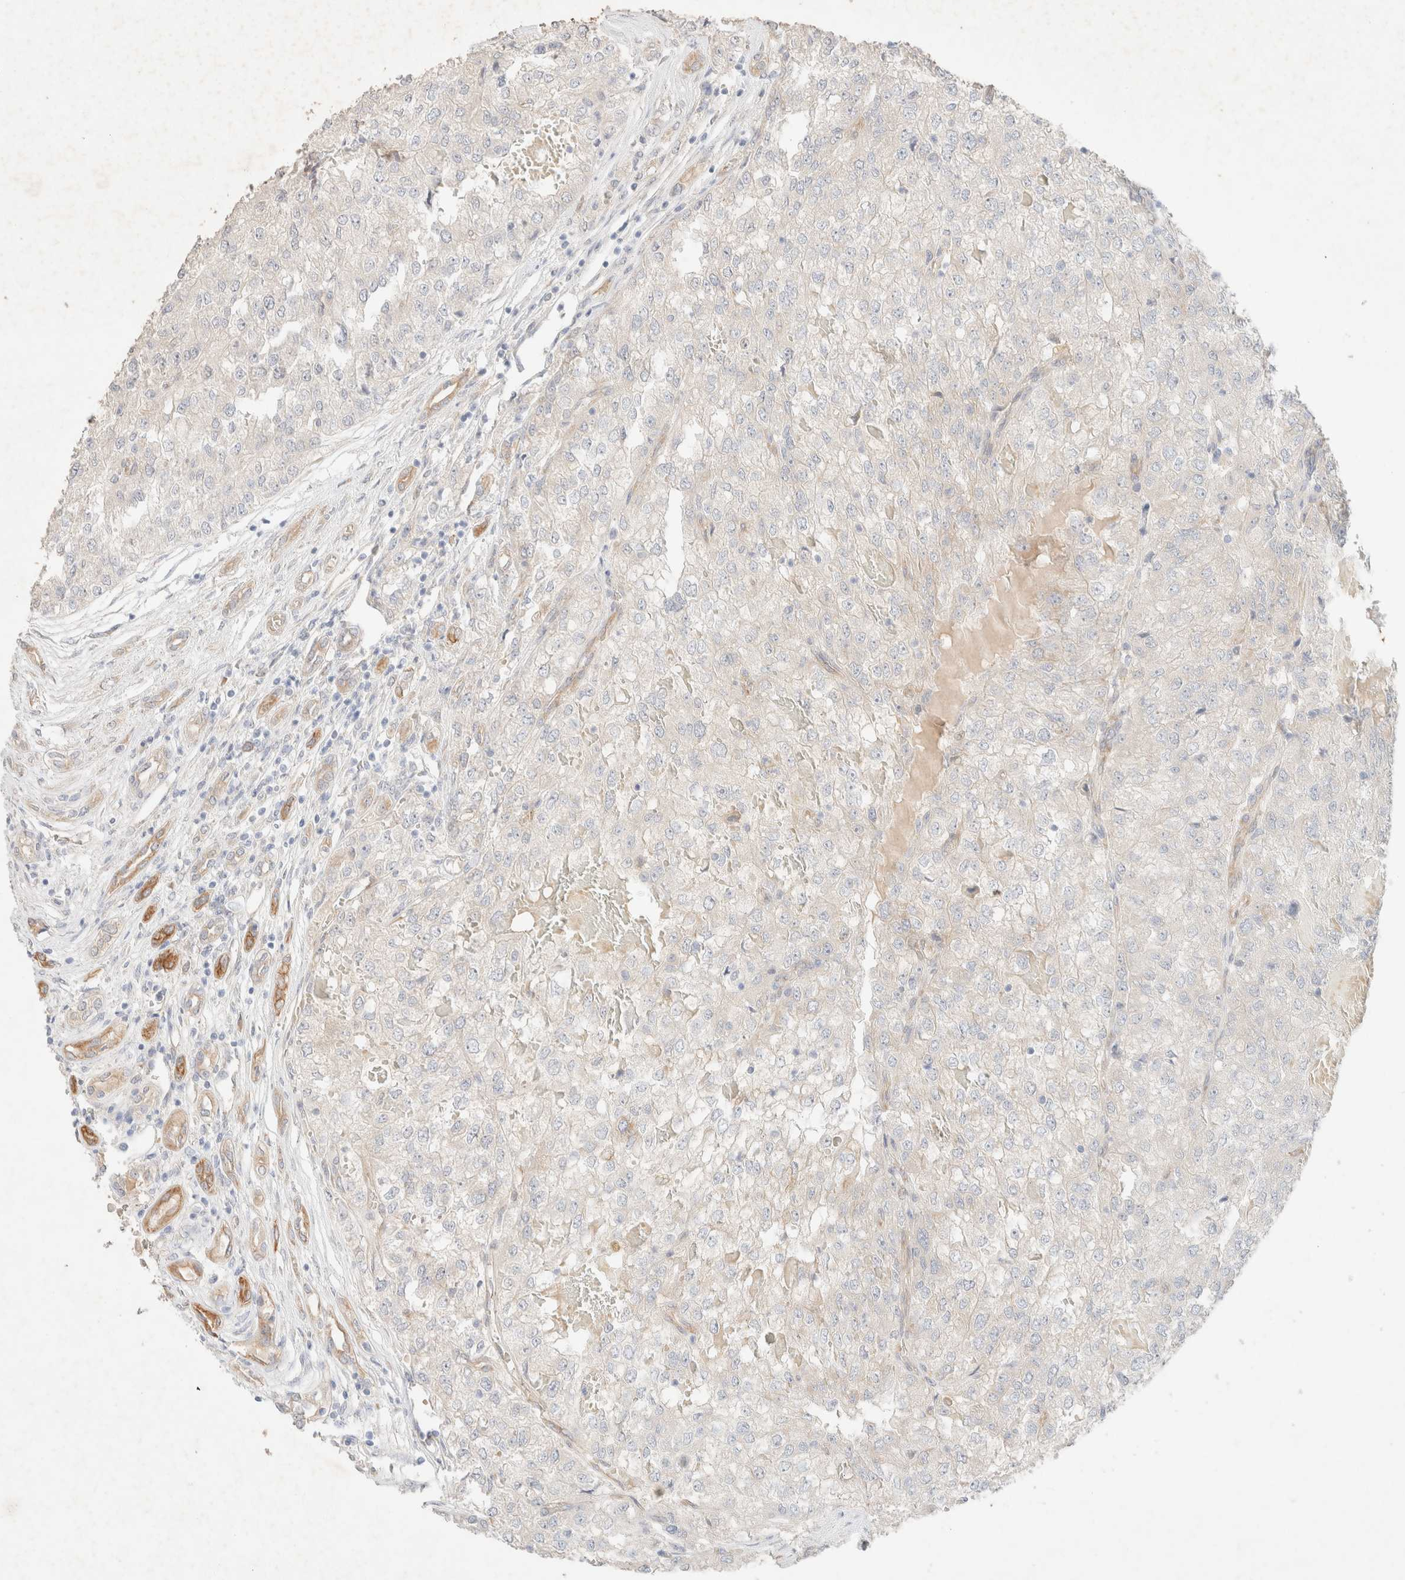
{"staining": {"intensity": "negative", "quantity": "none", "location": "none"}, "tissue": "renal cancer", "cell_type": "Tumor cells", "image_type": "cancer", "snomed": [{"axis": "morphology", "description": "Adenocarcinoma, NOS"}, {"axis": "topography", "description": "Kidney"}], "caption": "This is an immunohistochemistry (IHC) micrograph of adenocarcinoma (renal). There is no expression in tumor cells.", "gene": "CSNK1E", "patient": {"sex": "female", "age": 54}}